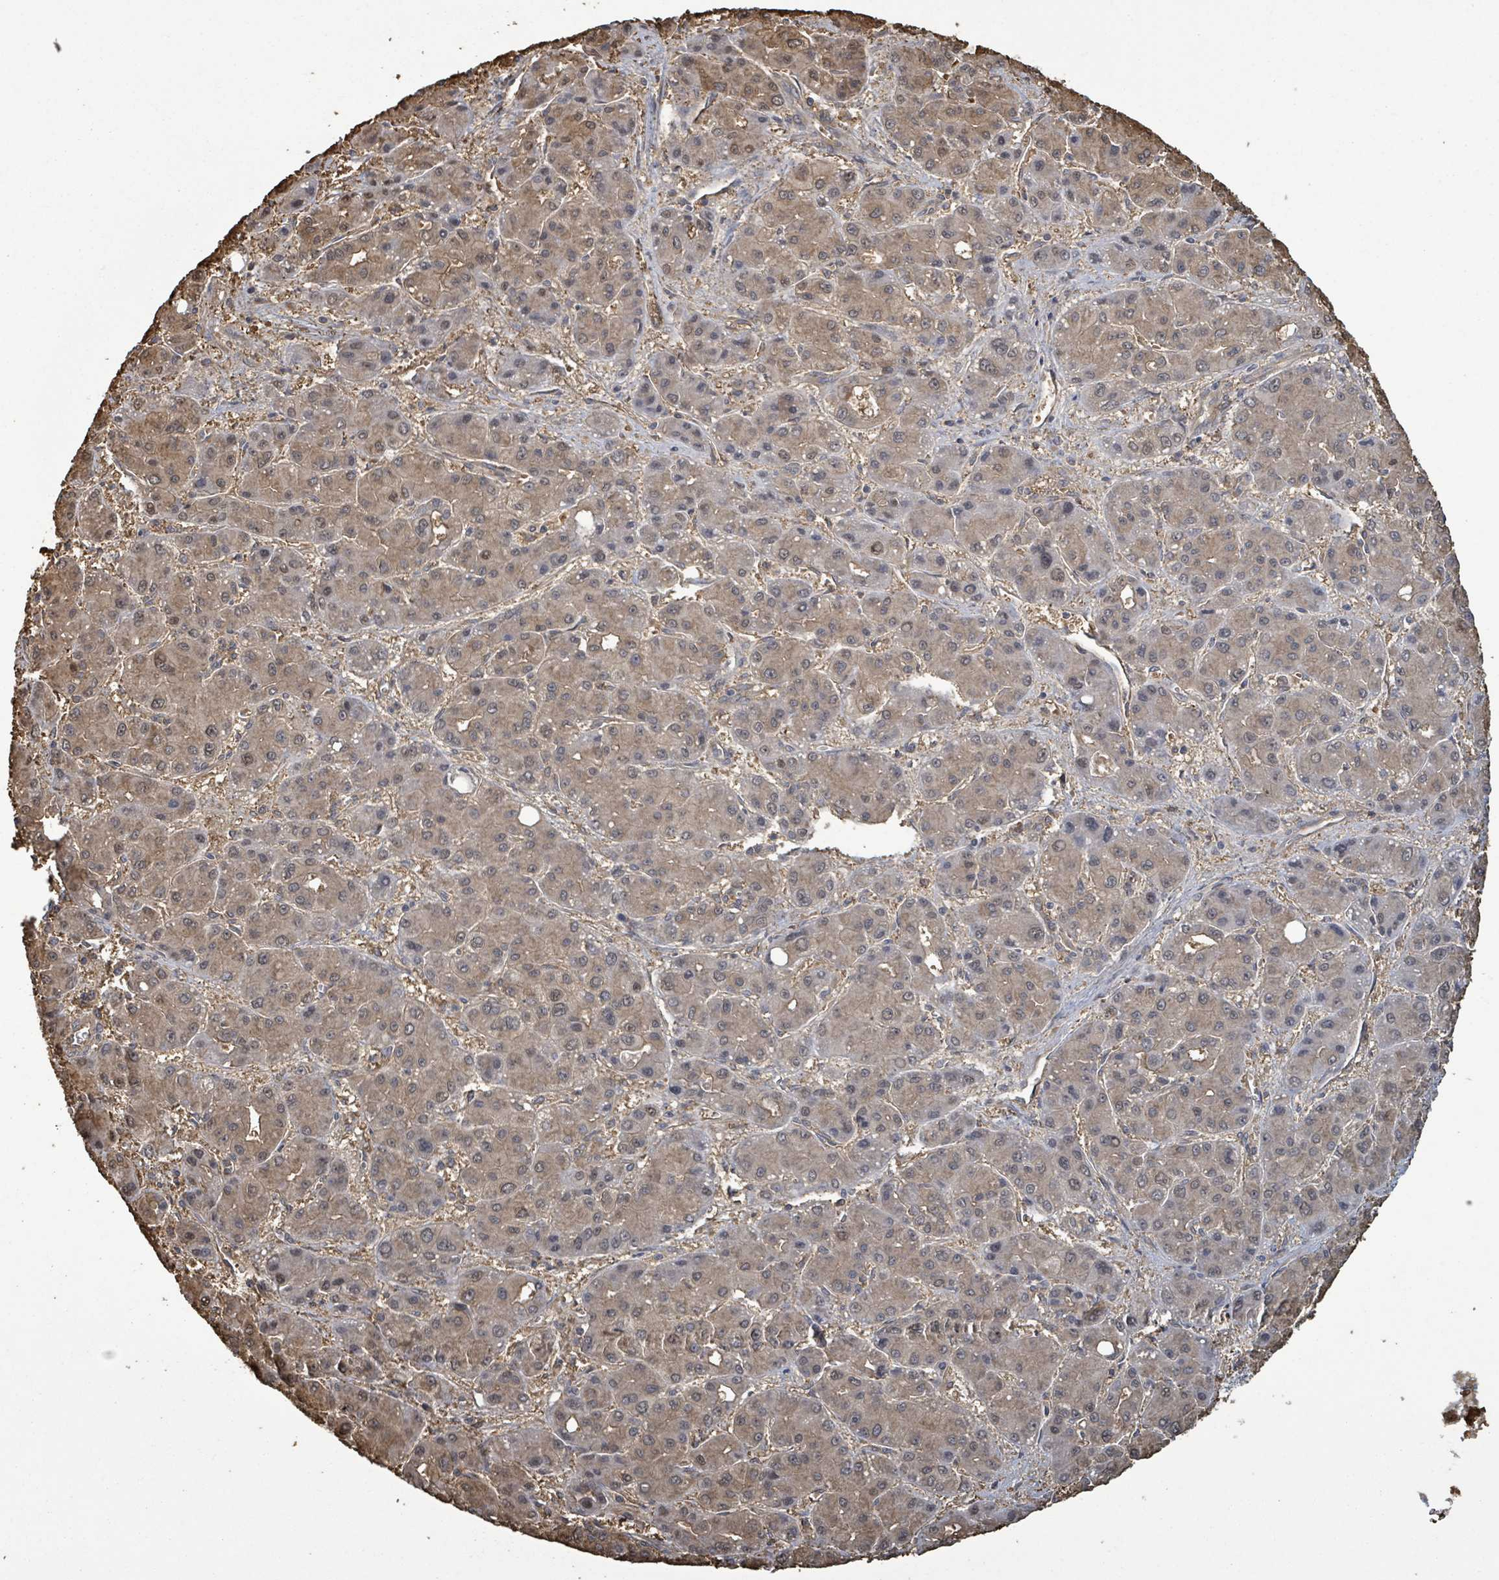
{"staining": {"intensity": "weak", "quantity": ">75%", "location": "cytoplasmic/membranous,nuclear"}, "tissue": "liver cancer", "cell_type": "Tumor cells", "image_type": "cancer", "snomed": [{"axis": "morphology", "description": "Carcinoma, Hepatocellular, NOS"}, {"axis": "topography", "description": "Liver"}], "caption": "About >75% of tumor cells in liver hepatocellular carcinoma show weak cytoplasmic/membranous and nuclear protein expression as visualized by brown immunohistochemical staining.", "gene": "MAP3K6", "patient": {"sex": "male", "age": 55}}